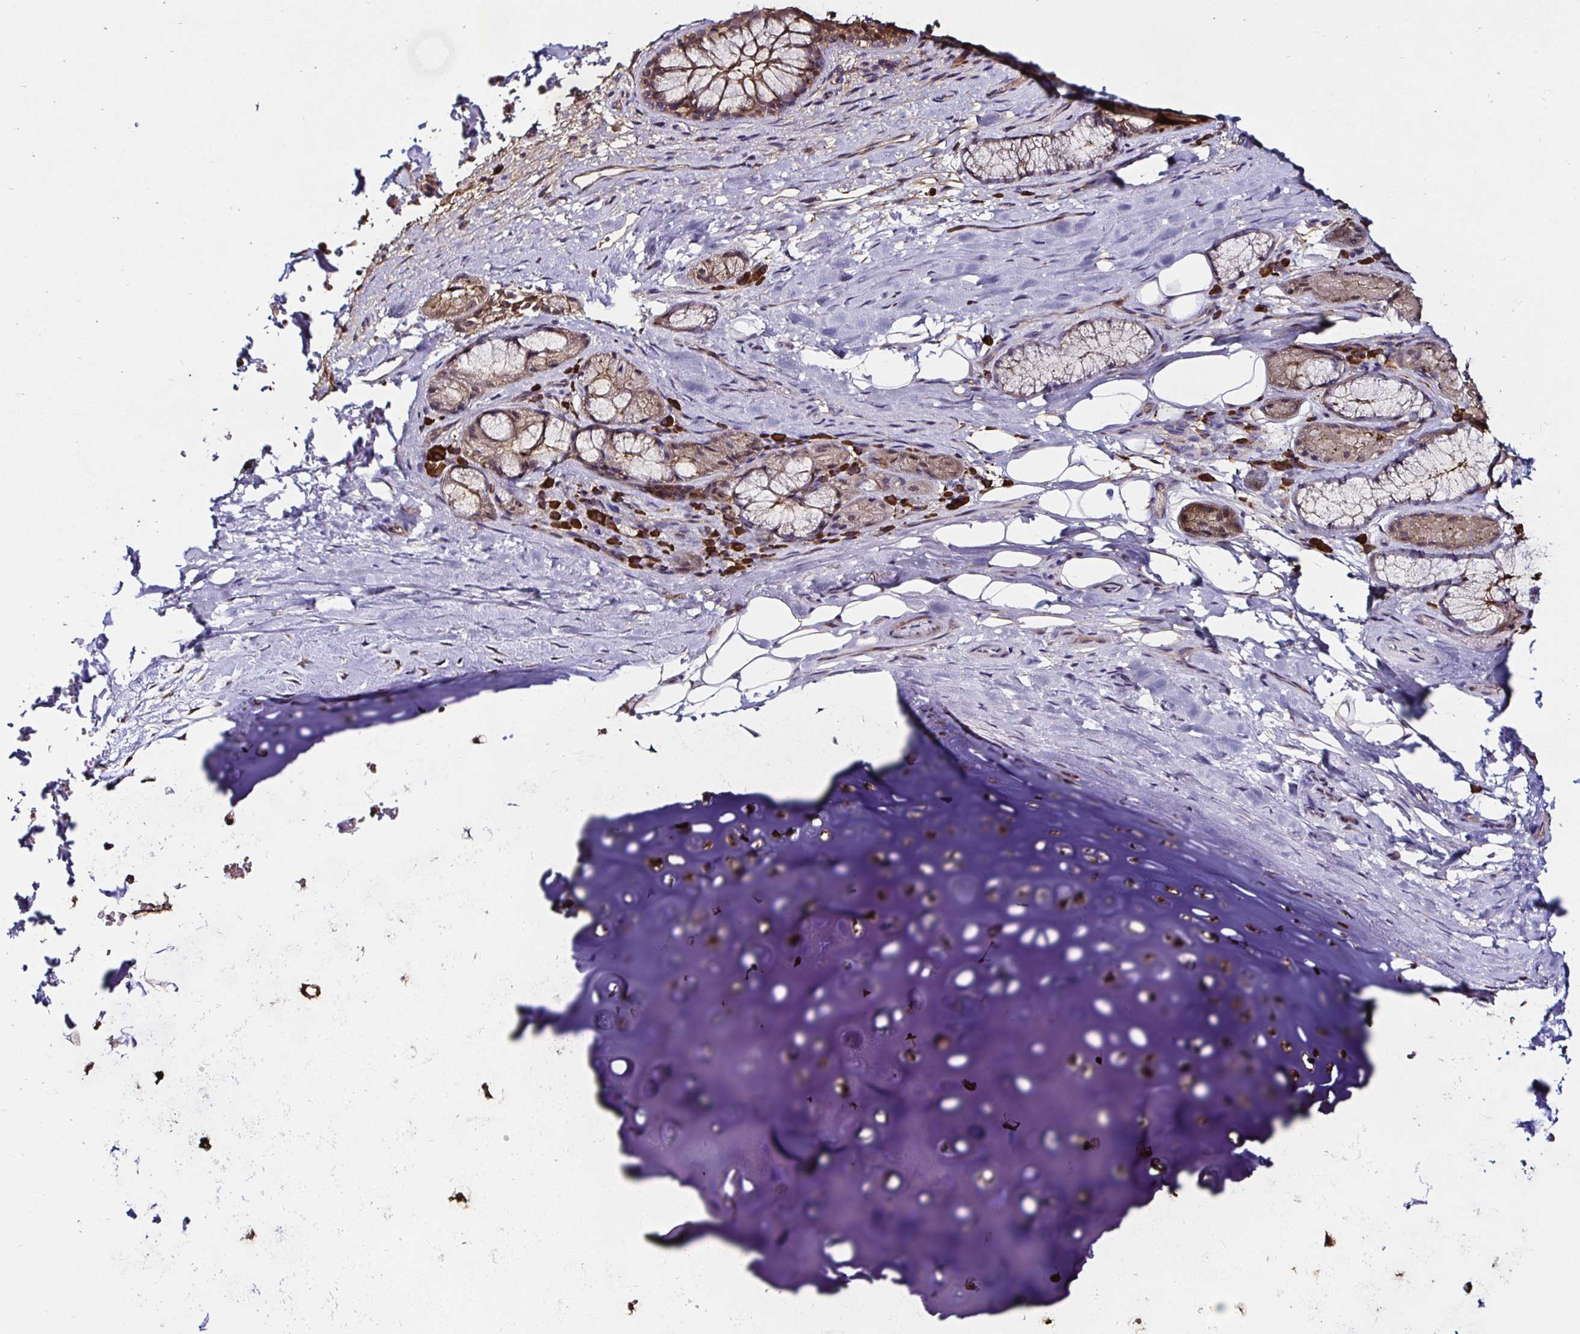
{"staining": {"intensity": "negative", "quantity": "none", "location": "none"}, "tissue": "adipose tissue", "cell_type": "Adipocytes", "image_type": "normal", "snomed": [{"axis": "morphology", "description": "Normal tissue, NOS"}, {"axis": "topography", "description": "Cartilage tissue"}, {"axis": "topography", "description": "Bronchus"}], "caption": "Adipocytes are negative for protein expression in benign human adipose tissue. (Stains: DAB IHC with hematoxylin counter stain, Microscopy: brightfield microscopy at high magnification).", "gene": "TXN", "patient": {"sex": "male", "age": 64}}